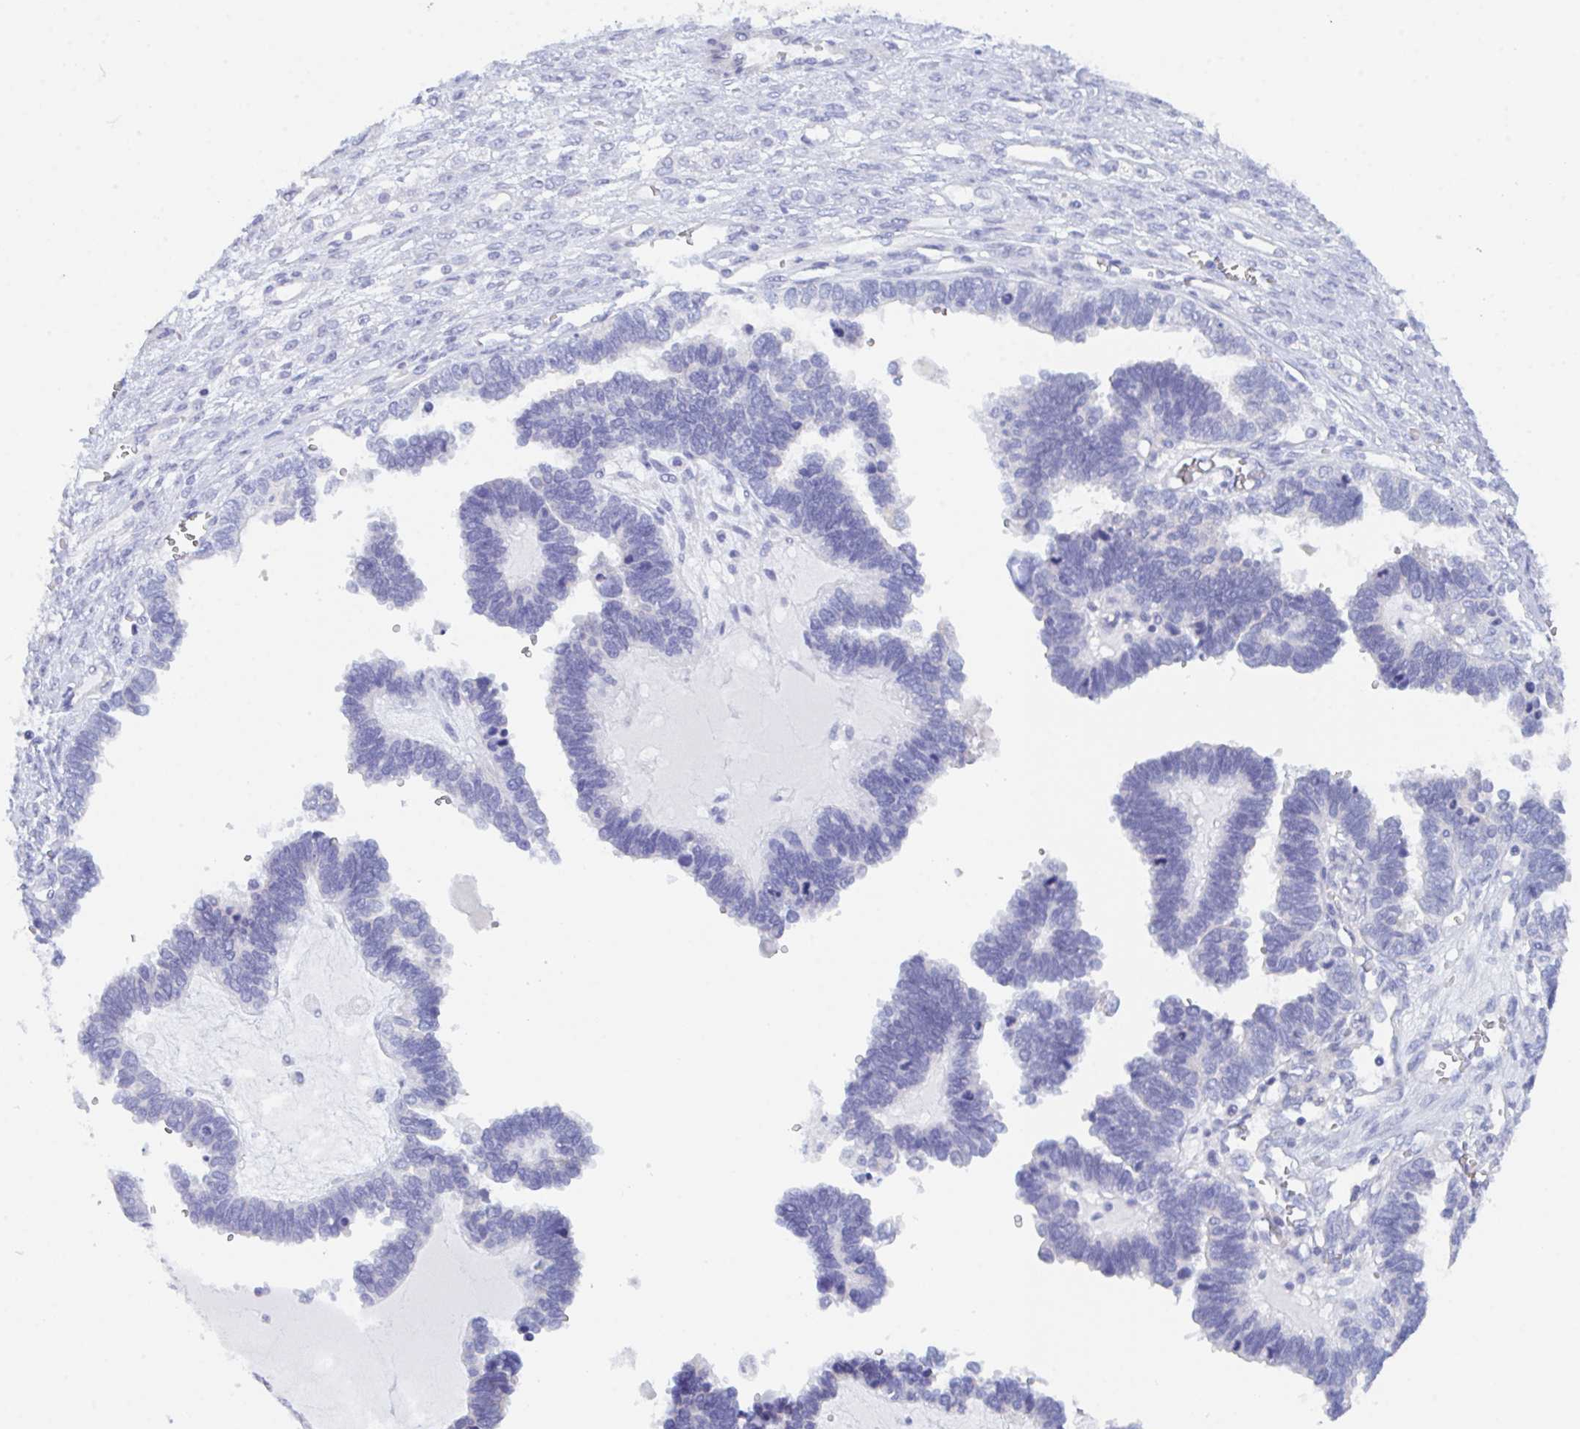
{"staining": {"intensity": "negative", "quantity": "none", "location": "none"}, "tissue": "ovarian cancer", "cell_type": "Tumor cells", "image_type": "cancer", "snomed": [{"axis": "morphology", "description": "Cystadenocarcinoma, serous, NOS"}, {"axis": "topography", "description": "Ovary"}], "caption": "An IHC photomicrograph of ovarian serous cystadenocarcinoma is shown. There is no staining in tumor cells of ovarian serous cystadenocarcinoma. (DAB immunohistochemistry with hematoxylin counter stain).", "gene": "CEP170B", "patient": {"sex": "female", "age": 51}}